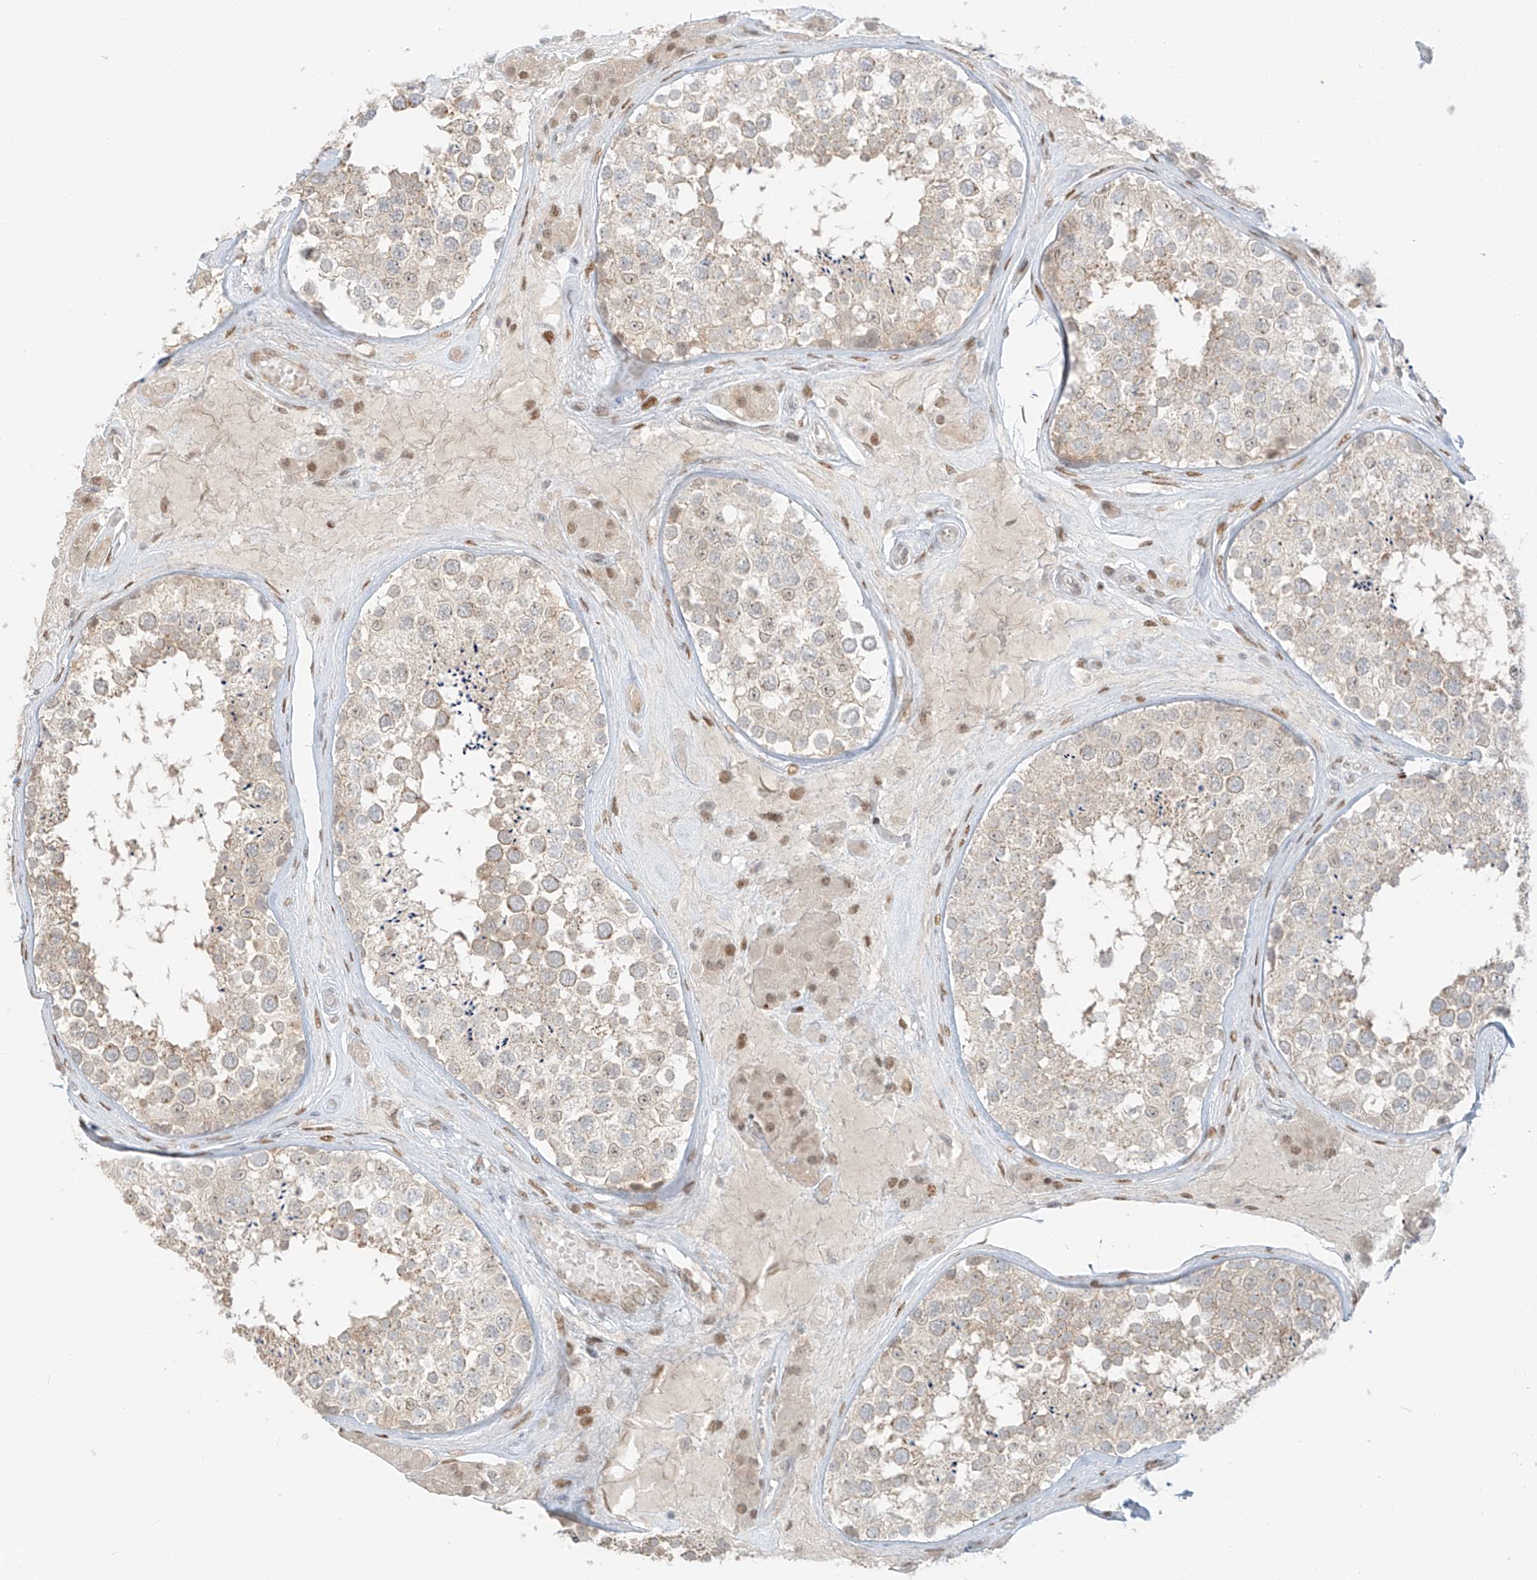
{"staining": {"intensity": "weak", "quantity": "25%-75%", "location": "cytoplasmic/membranous"}, "tissue": "testis", "cell_type": "Cells in seminiferous ducts", "image_type": "normal", "snomed": [{"axis": "morphology", "description": "Normal tissue, NOS"}, {"axis": "topography", "description": "Testis"}], "caption": "The histopathology image demonstrates immunohistochemical staining of unremarkable testis. There is weak cytoplasmic/membranous expression is seen in approximately 25%-75% of cells in seminiferous ducts.", "gene": "ZNF774", "patient": {"sex": "male", "age": 46}}